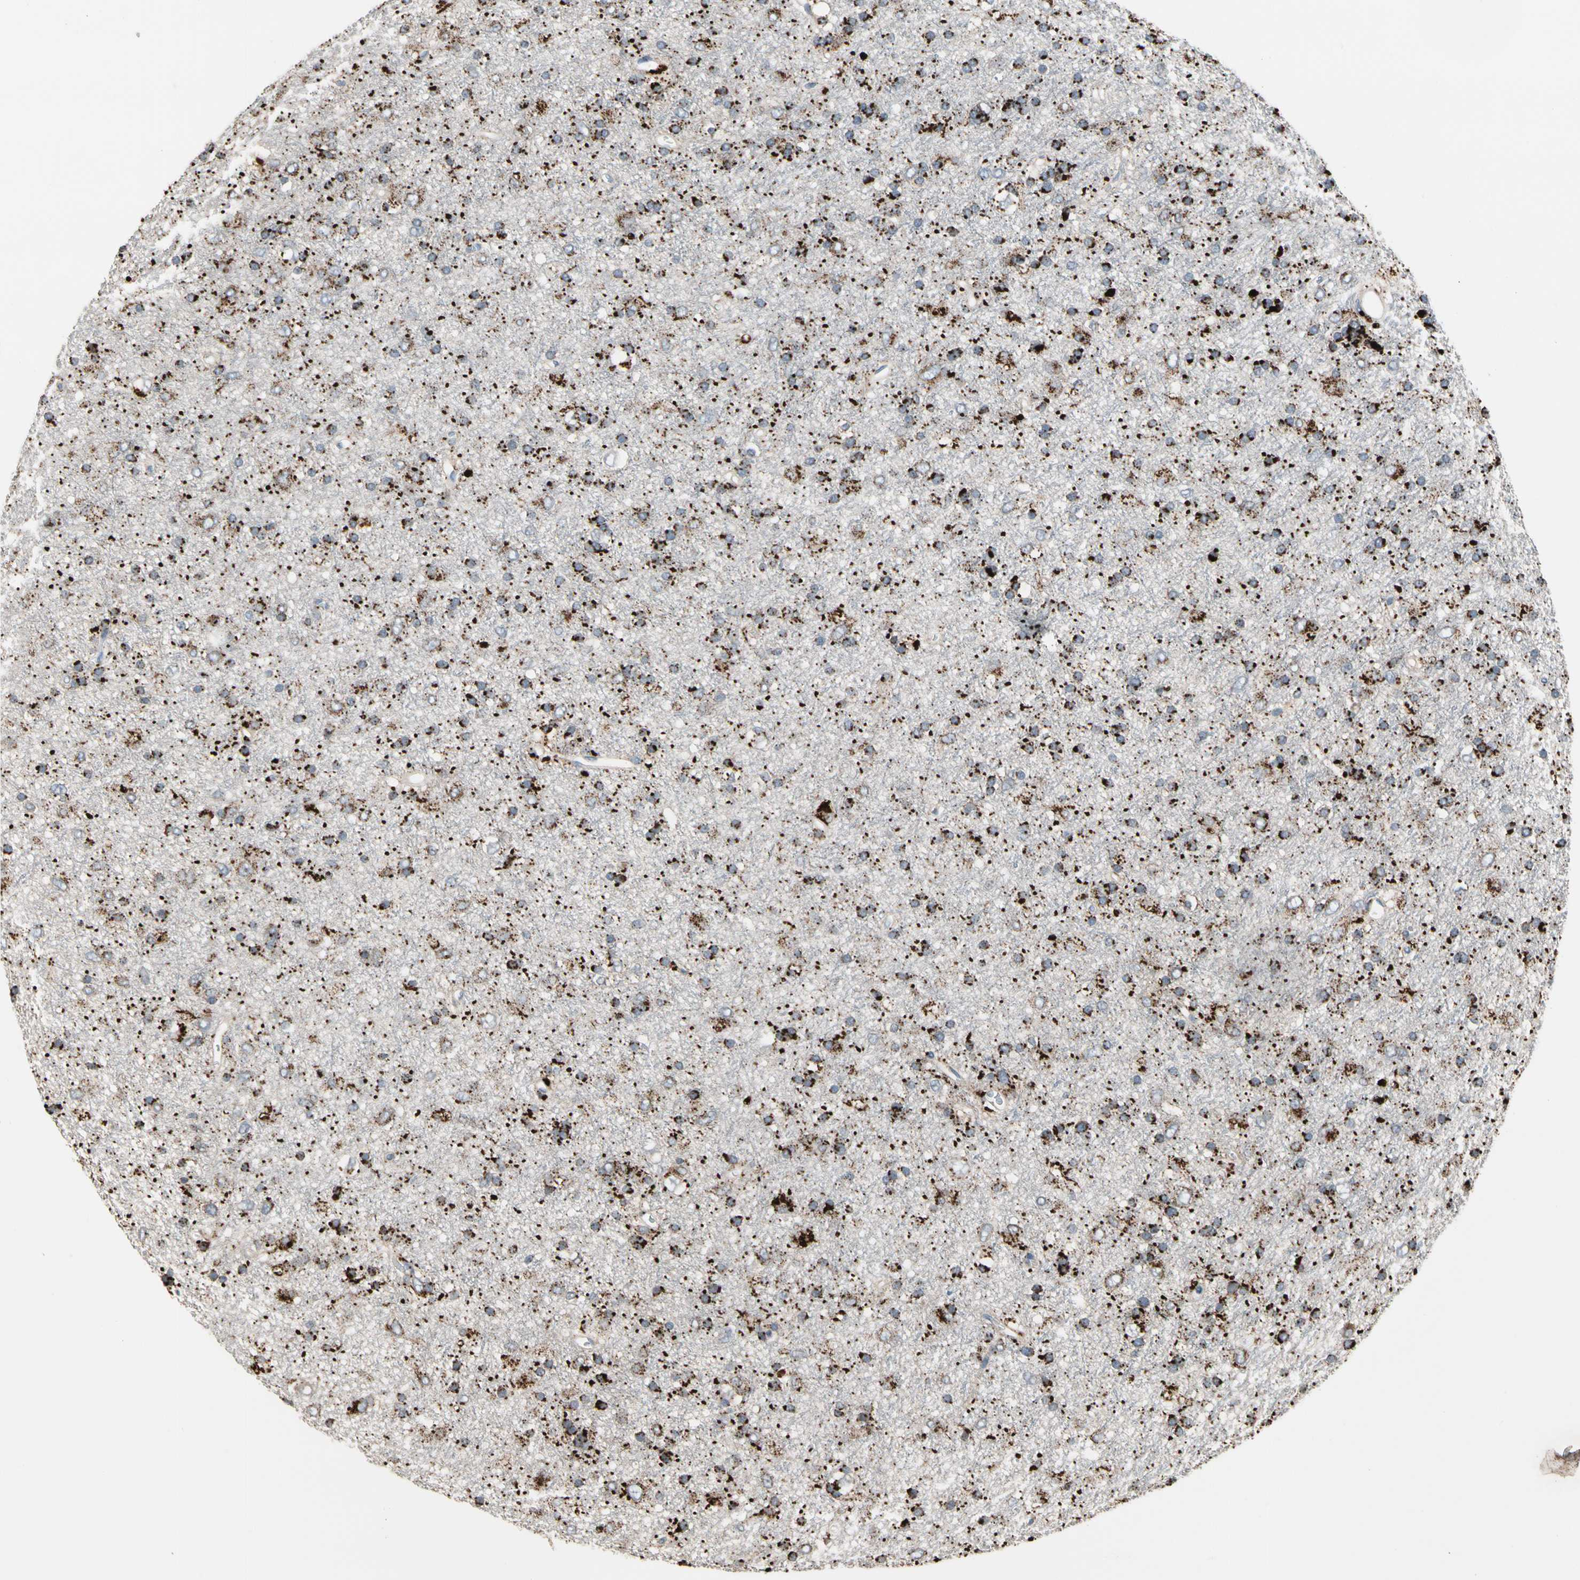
{"staining": {"intensity": "strong", "quantity": ">75%", "location": "cytoplasmic/membranous"}, "tissue": "glioma", "cell_type": "Tumor cells", "image_type": "cancer", "snomed": [{"axis": "morphology", "description": "Glioma, malignant, Low grade"}, {"axis": "topography", "description": "Brain"}], "caption": "Immunohistochemical staining of malignant glioma (low-grade) displays strong cytoplasmic/membranous protein positivity in approximately >75% of tumor cells.", "gene": "GM2A", "patient": {"sex": "male", "age": 77}}